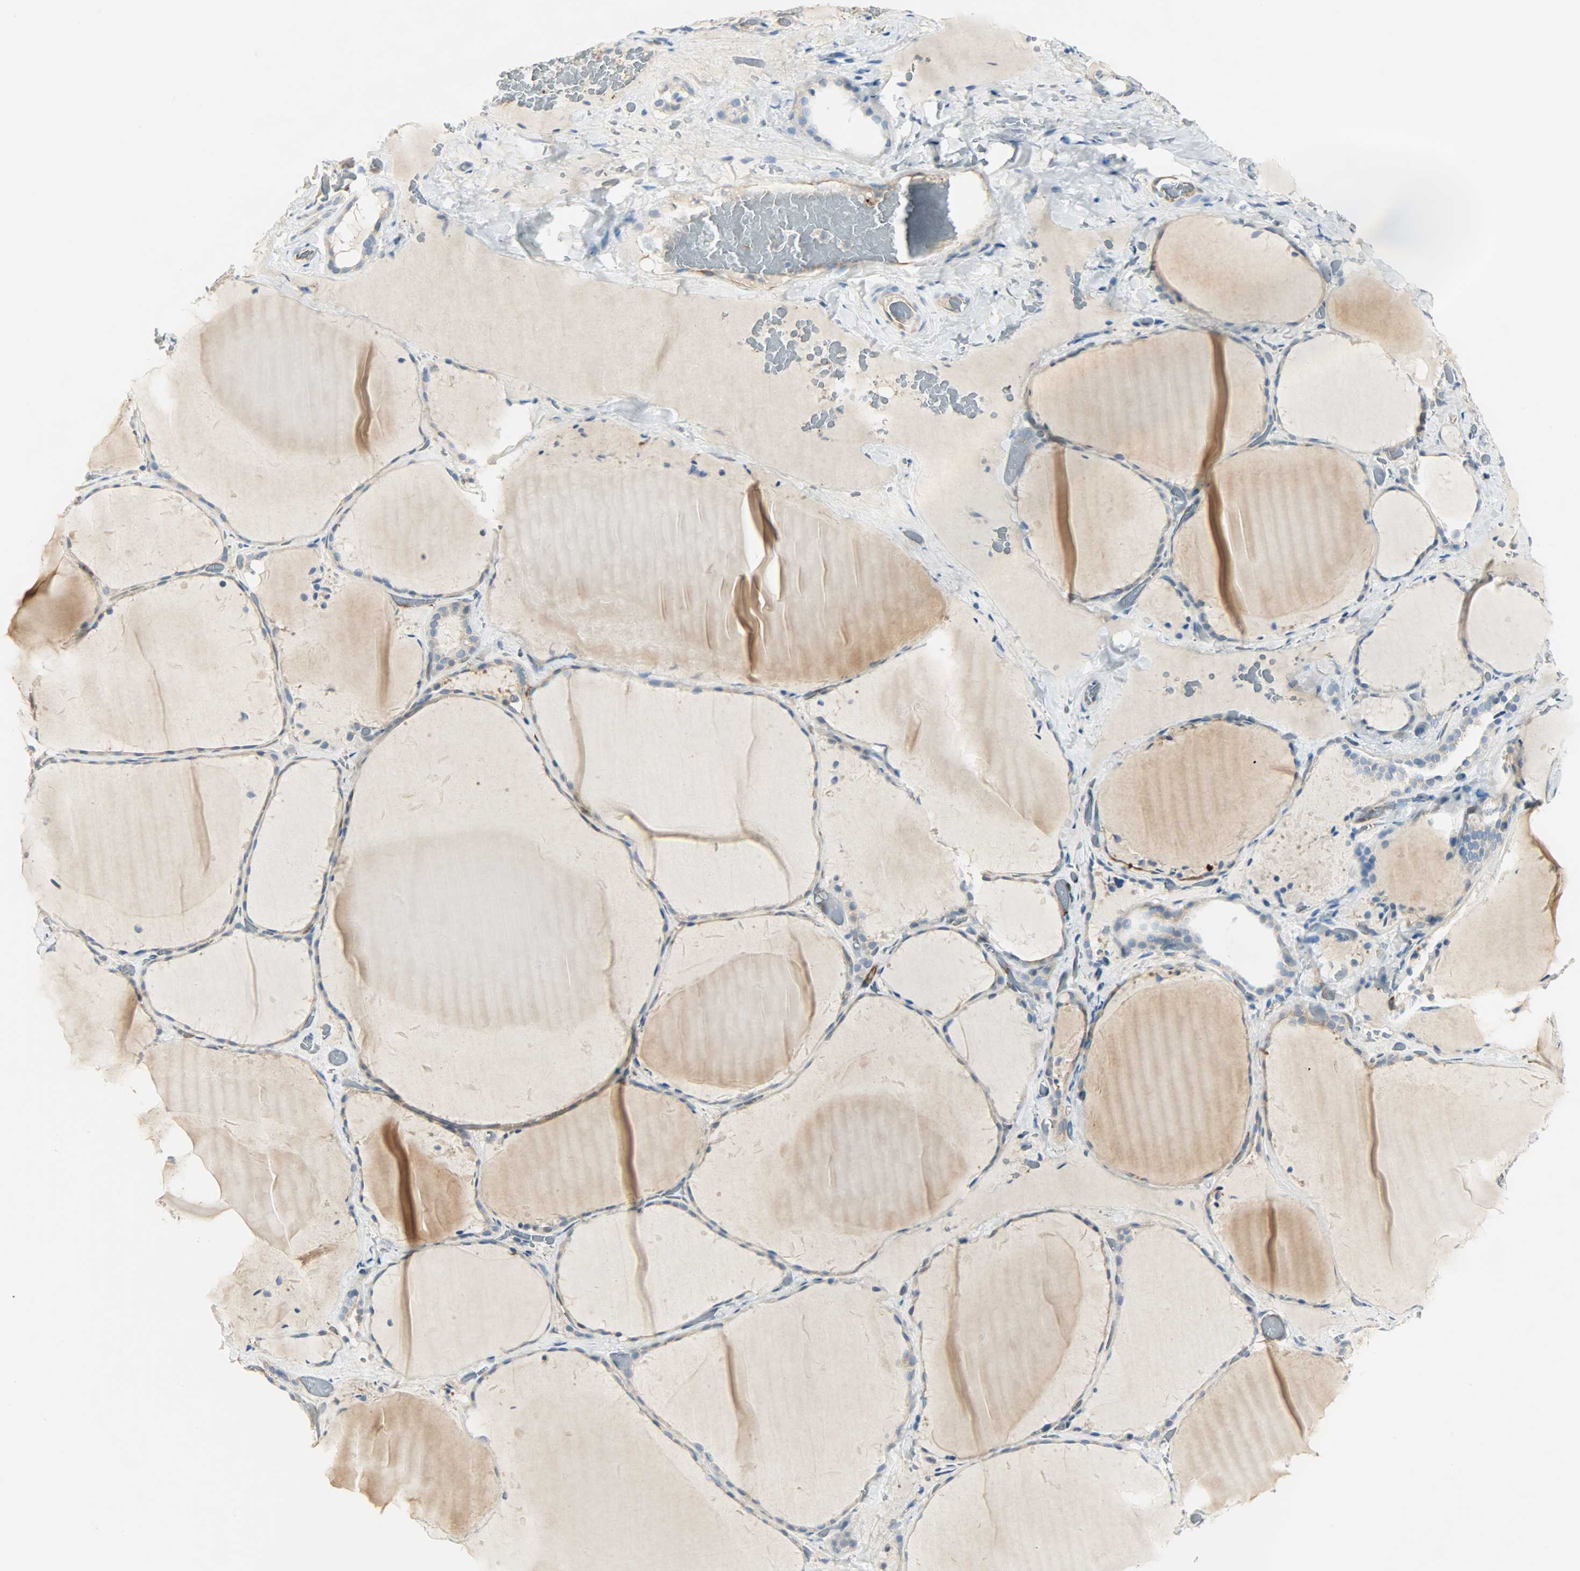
{"staining": {"intensity": "moderate", "quantity": "25%-75%", "location": "cytoplasmic/membranous"}, "tissue": "thyroid gland", "cell_type": "Glandular cells", "image_type": "normal", "snomed": [{"axis": "morphology", "description": "Normal tissue, NOS"}, {"axis": "topography", "description": "Thyroid gland"}], "caption": "Normal thyroid gland was stained to show a protein in brown. There is medium levels of moderate cytoplasmic/membranous staining in about 25%-75% of glandular cells. The staining is performed using DAB (3,3'-diaminobenzidine) brown chromogen to label protein expression. The nuclei are counter-stained blue using hematoxylin.", "gene": "WARS1", "patient": {"sex": "female", "age": 22}}